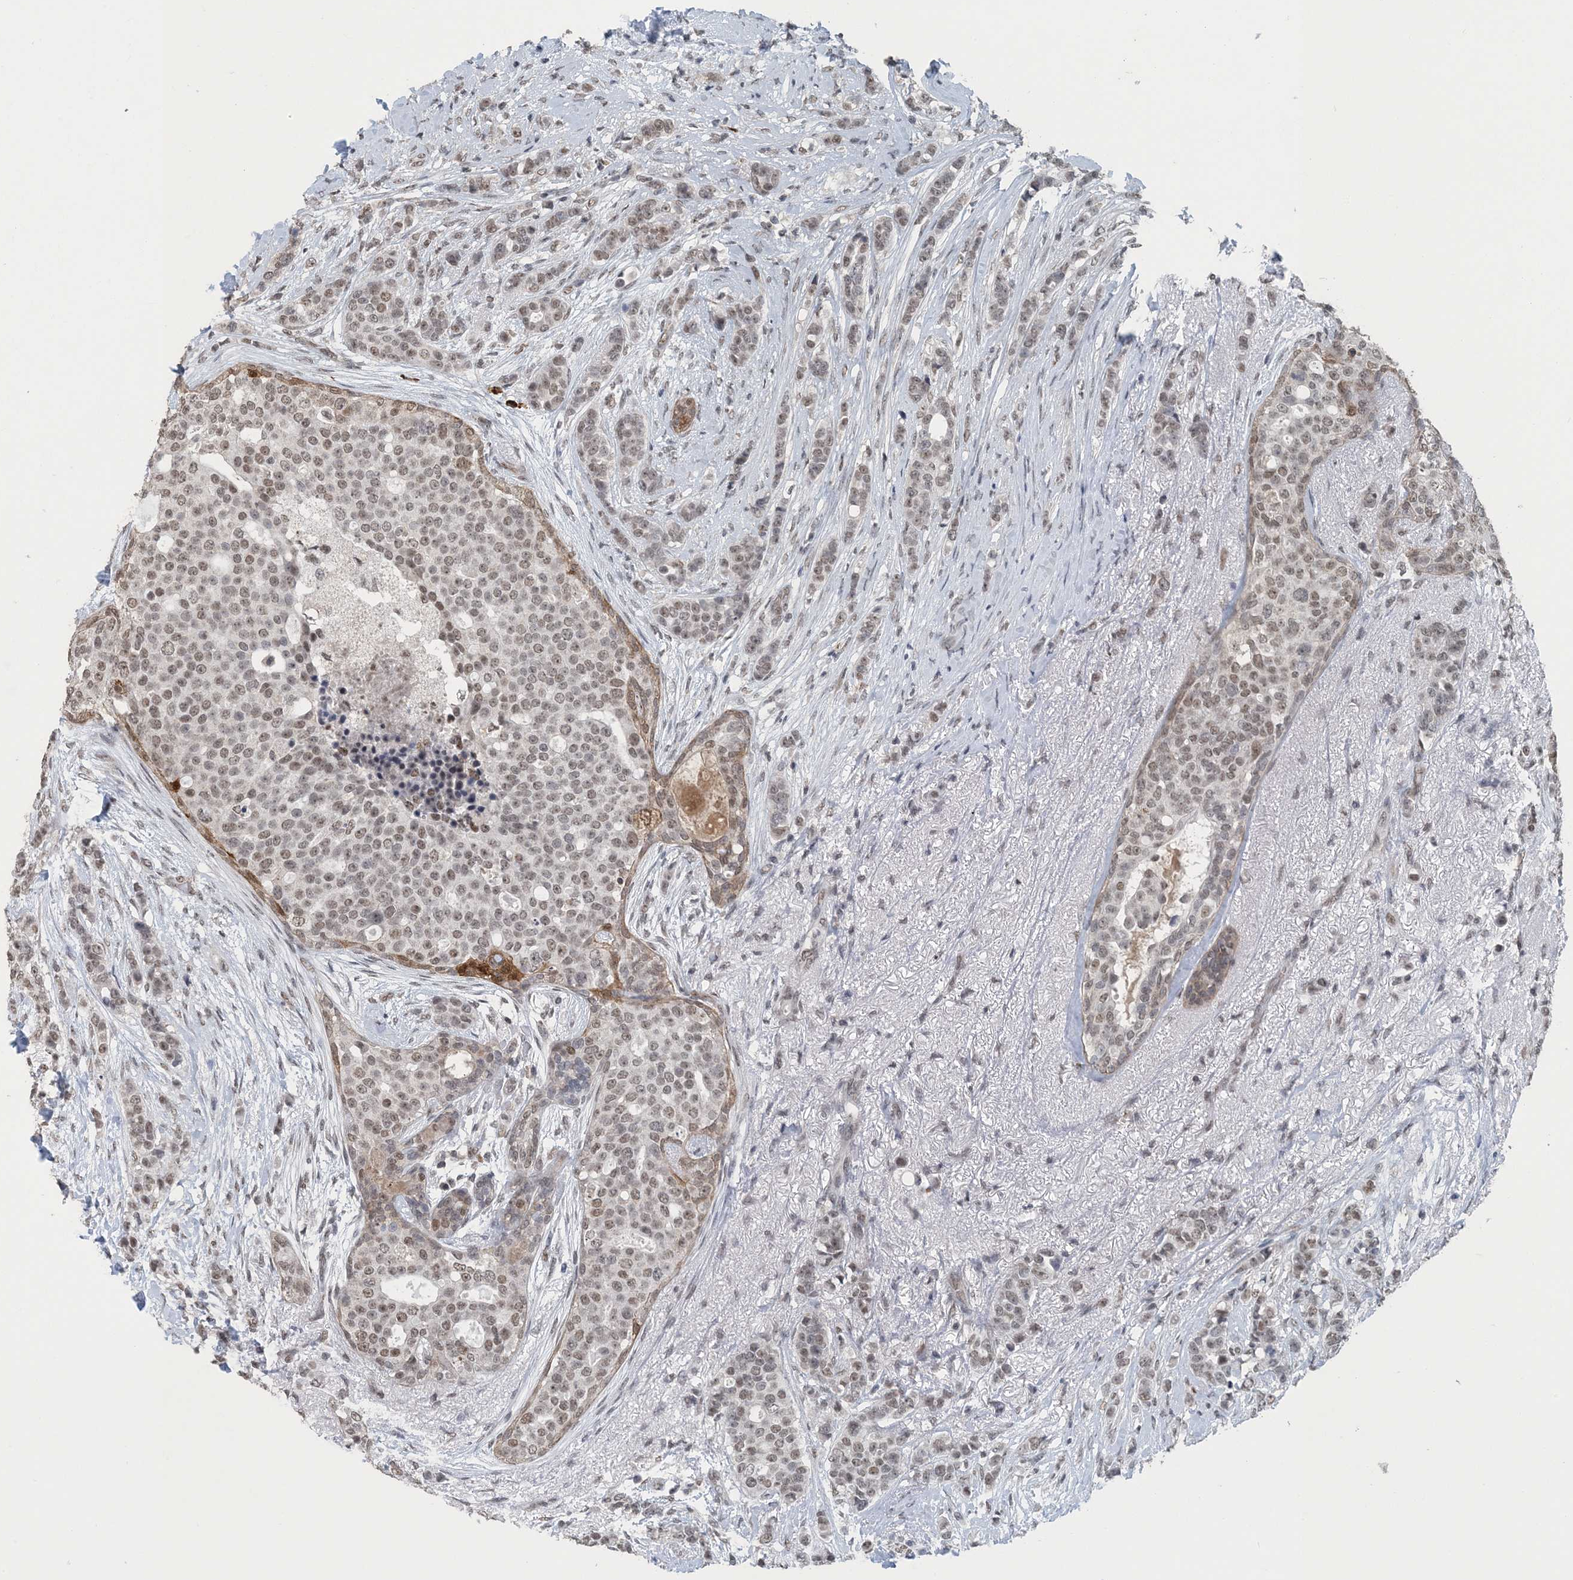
{"staining": {"intensity": "weak", "quantity": "25%-75%", "location": "nuclear"}, "tissue": "breast cancer", "cell_type": "Tumor cells", "image_type": "cancer", "snomed": [{"axis": "morphology", "description": "Lobular carcinoma"}, {"axis": "topography", "description": "Breast"}], "caption": "An IHC photomicrograph of tumor tissue is shown. Protein staining in brown shows weak nuclear positivity in breast cancer (lobular carcinoma) within tumor cells. The protein of interest is shown in brown color, while the nuclei are stained blue.", "gene": "MBD2", "patient": {"sex": "female", "age": 51}}